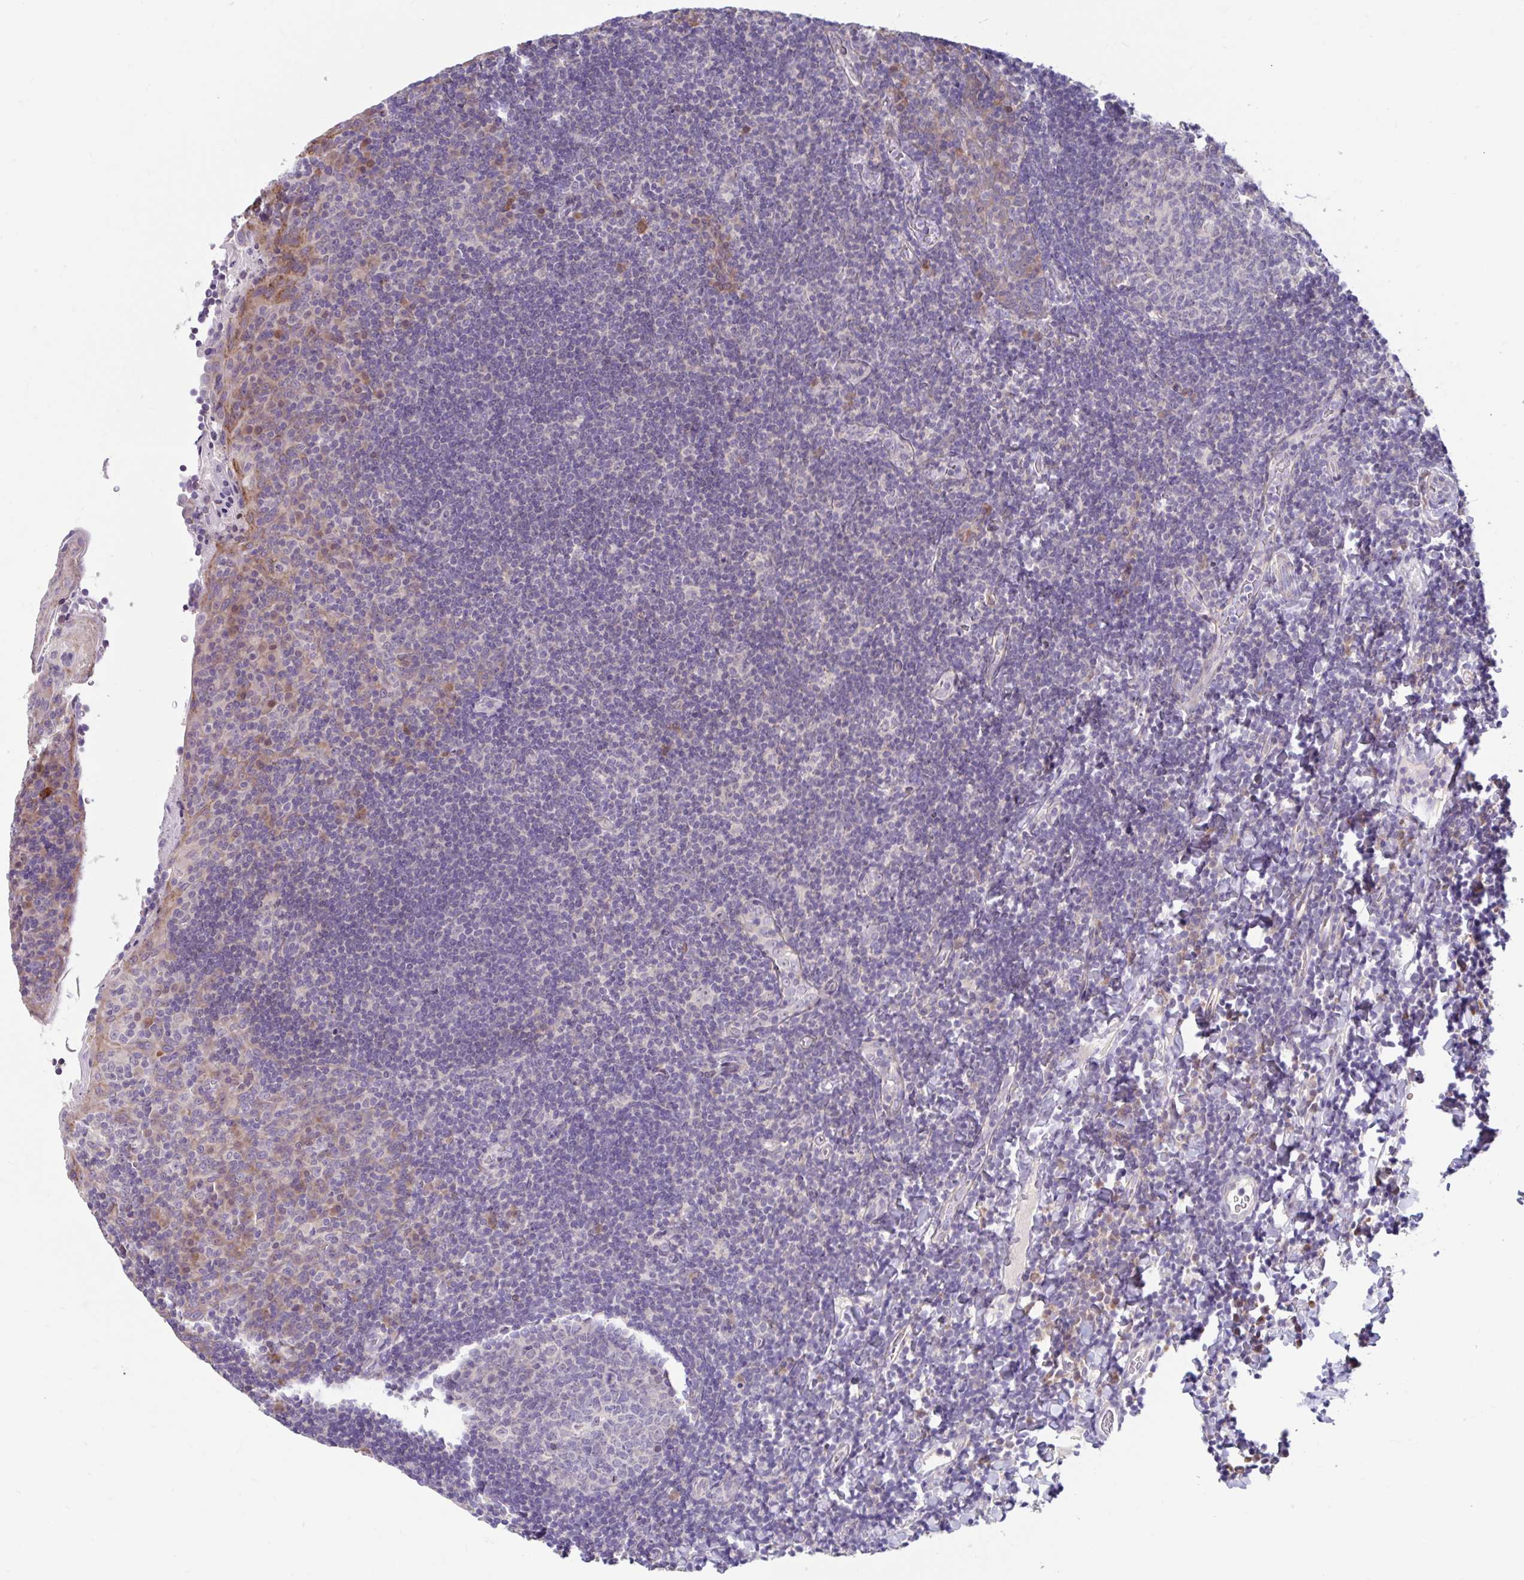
{"staining": {"intensity": "negative", "quantity": "none", "location": "none"}, "tissue": "tonsil", "cell_type": "Germinal center cells", "image_type": "normal", "snomed": [{"axis": "morphology", "description": "Normal tissue, NOS"}, {"axis": "topography", "description": "Tonsil"}], "caption": "Germinal center cells show no significant protein expression in benign tonsil. The staining is performed using DAB brown chromogen with nuclei counter-stained in using hematoxylin.", "gene": "NT5C1B", "patient": {"sex": "male", "age": 17}}